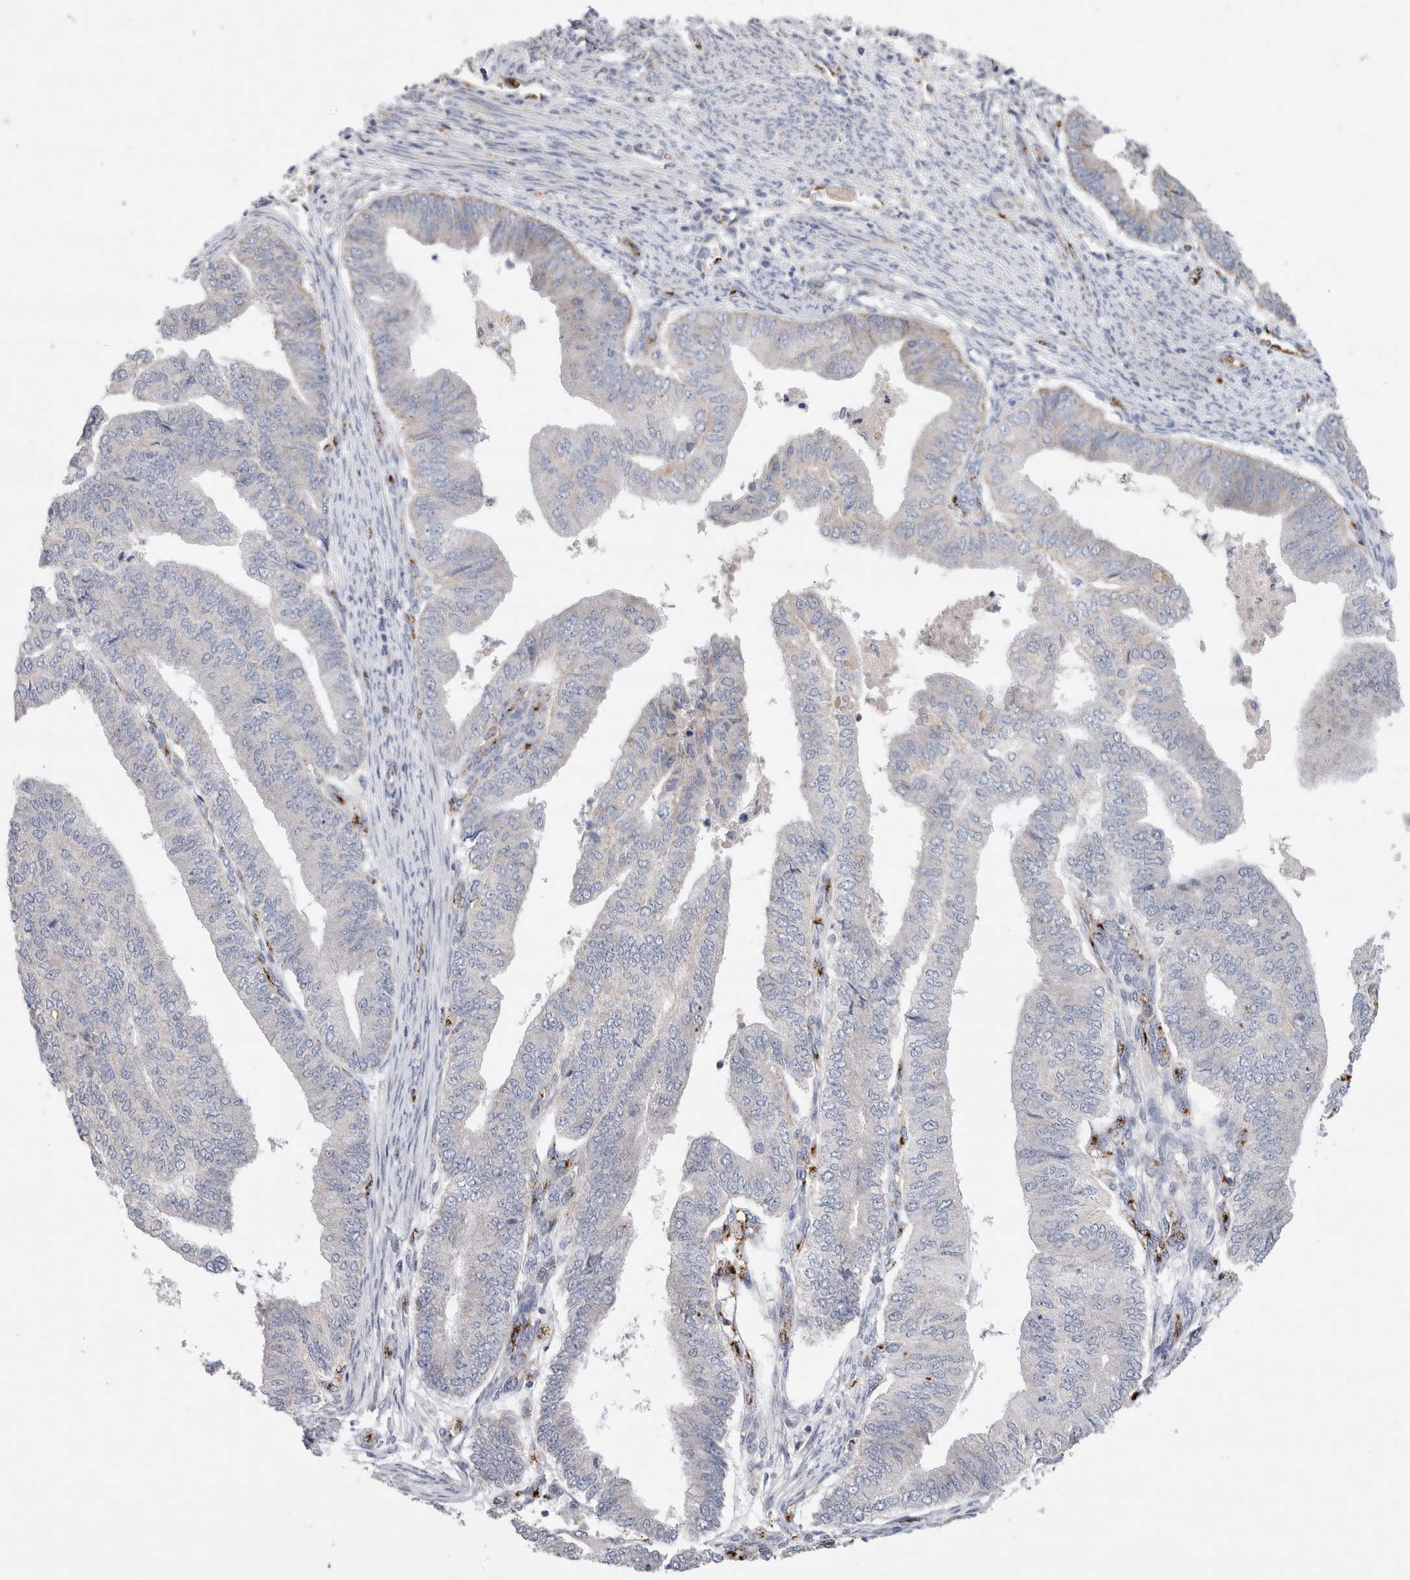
{"staining": {"intensity": "negative", "quantity": "none", "location": "none"}, "tissue": "endometrial cancer", "cell_type": "Tumor cells", "image_type": "cancer", "snomed": [{"axis": "morphology", "description": "Polyp, NOS"}, {"axis": "morphology", "description": "Adenocarcinoma, NOS"}, {"axis": "morphology", "description": "Adenoma, NOS"}, {"axis": "topography", "description": "Endometrium"}], "caption": "Protein analysis of endometrial cancer exhibits no significant staining in tumor cells.", "gene": "IARS2", "patient": {"sex": "female", "age": 79}}